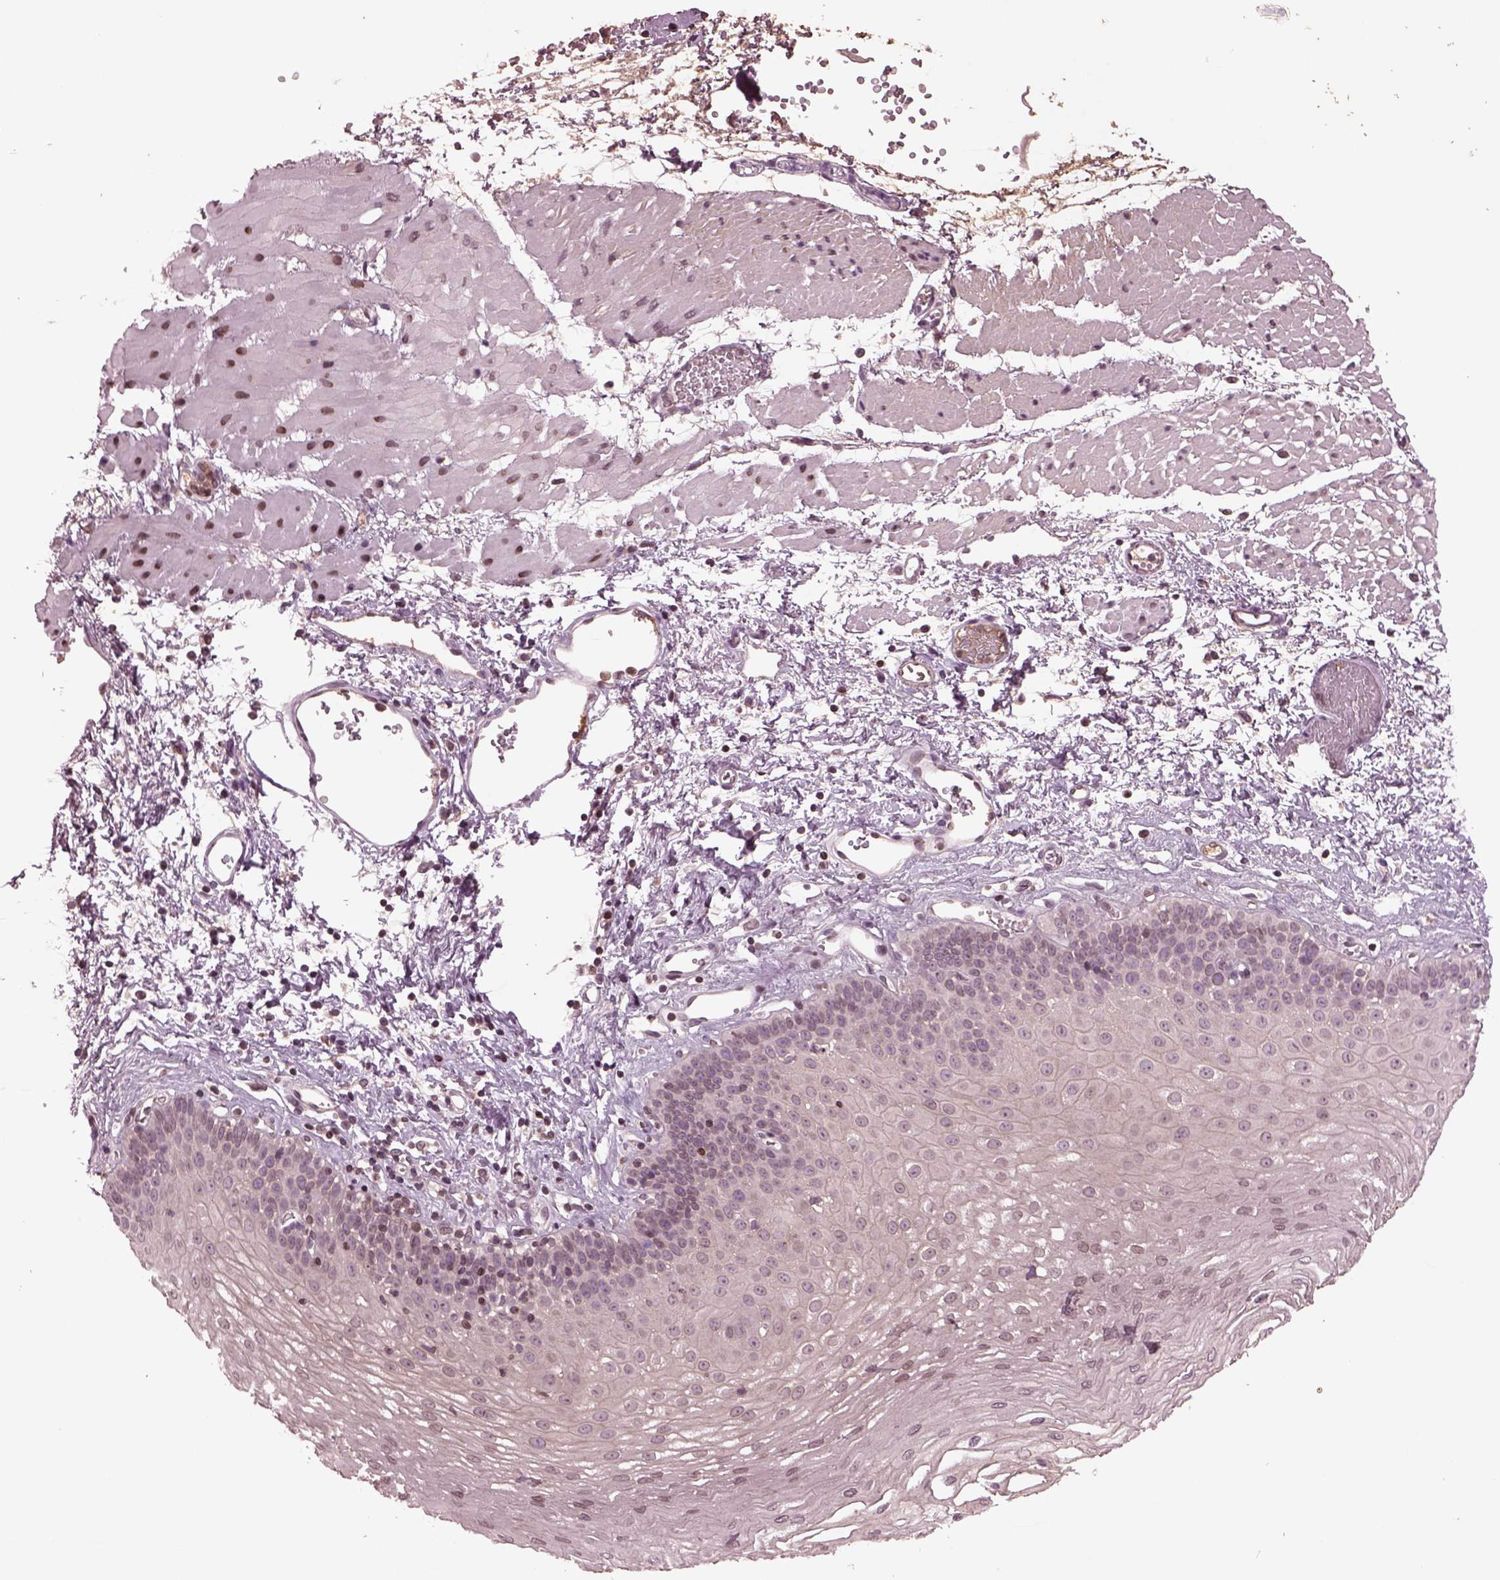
{"staining": {"intensity": "negative", "quantity": "none", "location": "none"}, "tissue": "esophagus", "cell_type": "Squamous epithelial cells", "image_type": "normal", "snomed": [{"axis": "morphology", "description": "Normal tissue, NOS"}, {"axis": "topography", "description": "Esophagus"}], "caption": "High power microscopy photomicrograph of an IHC micrograph of normal esophagus, revealing no significant staining in squamous epithelial cells. (DAB (3,3'-diaminobenzidine) immunohistochemistry (IHC) visualized using brightfield microscopy, high magnification).", "gene": "PTX4", "patient": {"sex": "female", "age": 62}}